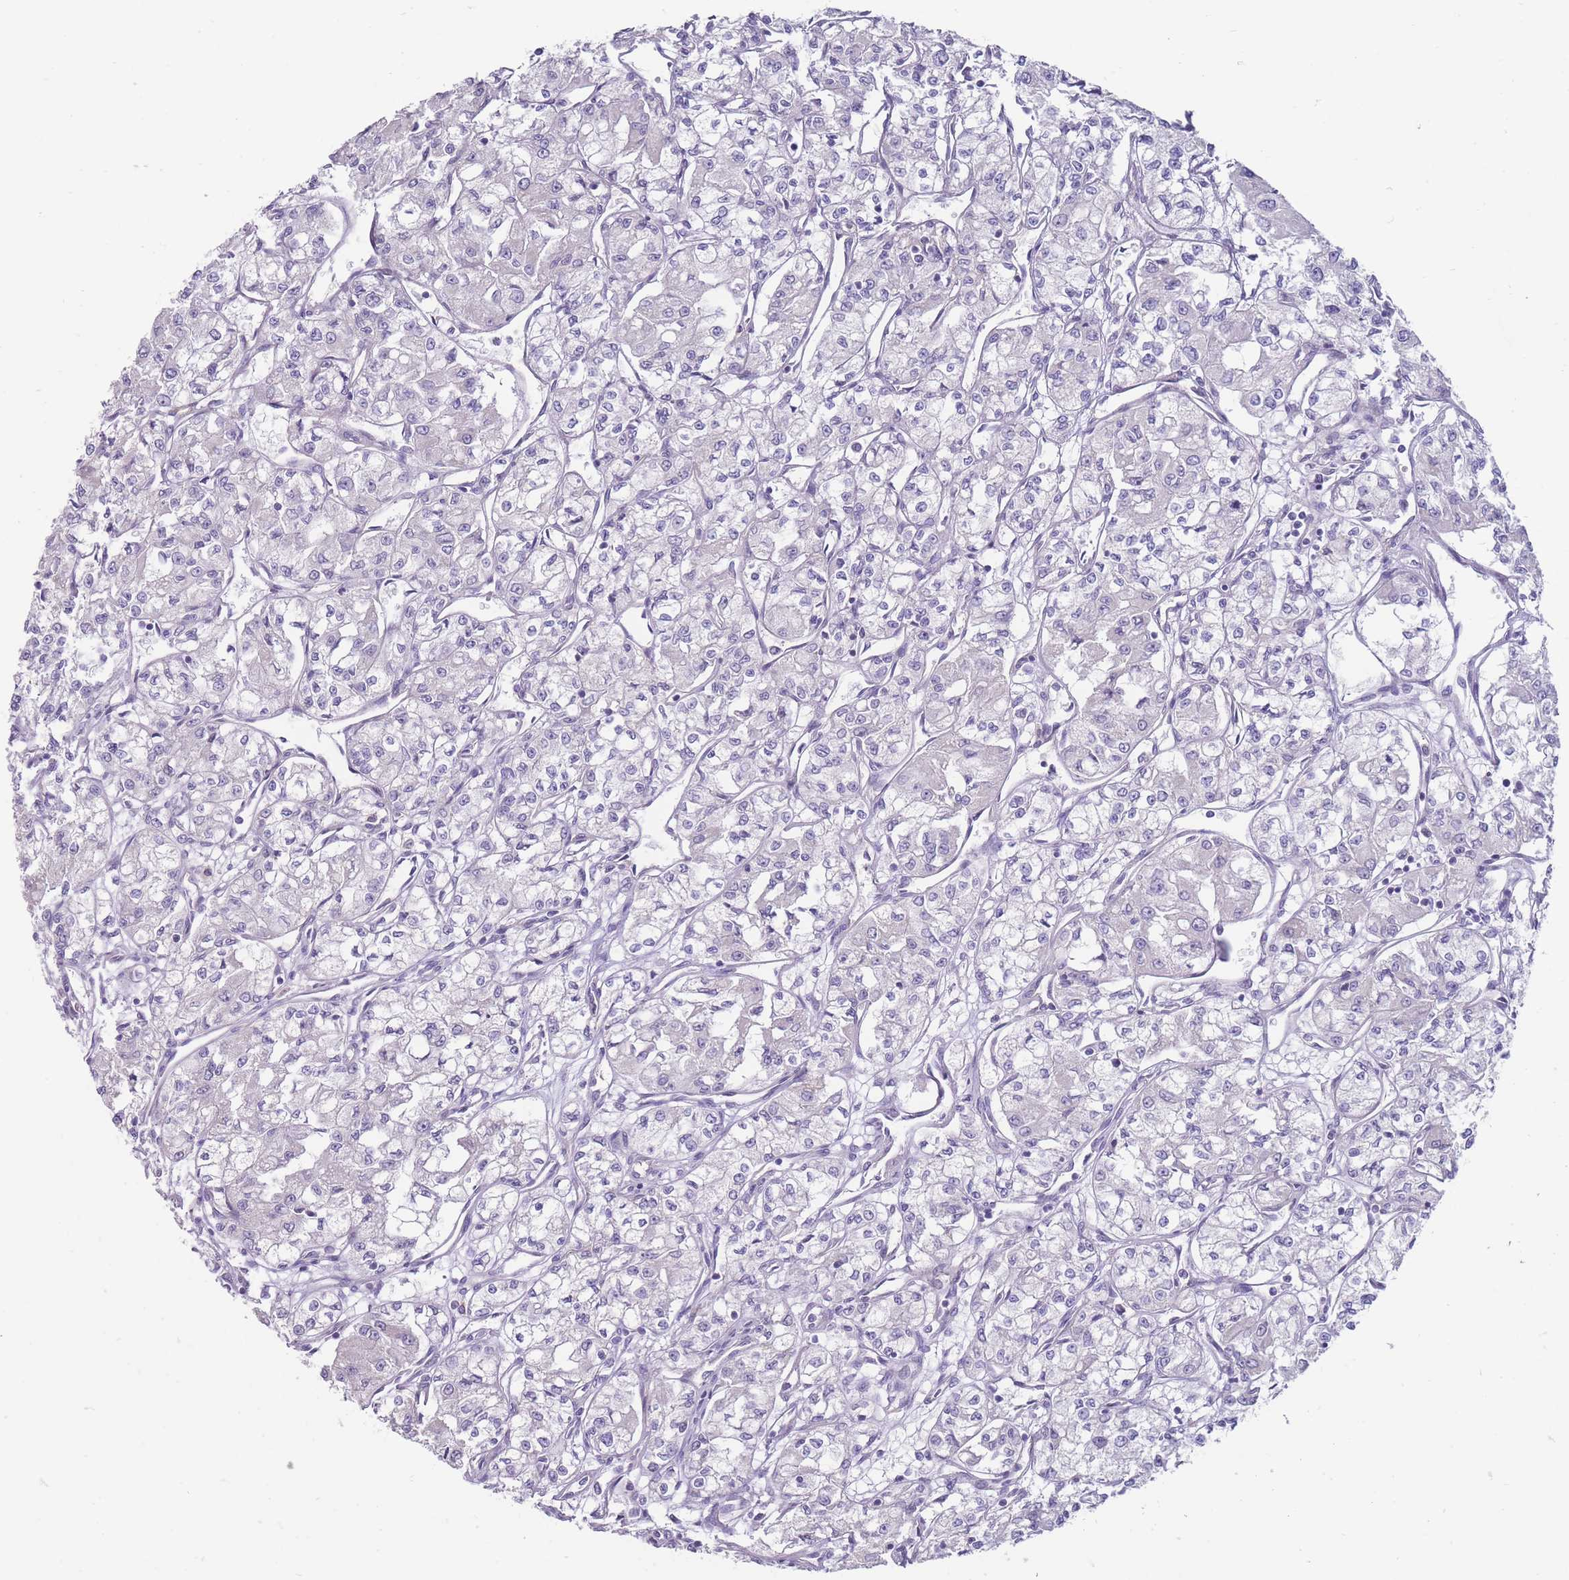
{"staining": {"intensity": "negative", "quantity": "none", "location": "none"}, "tissue": "renal cancer", "cell_type": "Tumor cells", "image_type": "cancer", "snomed": [{"axis": "morphology", "description": "Adenocarcinoma, NOS"}, {"axis": "topography", "description": "Kidney"}], "caption": "Immunohistochemical staining of human renal cancer exhibits no significant expression in tumor cells.", "gene": "ERICH4", "patient": {"sex": "male", "age": 59}}